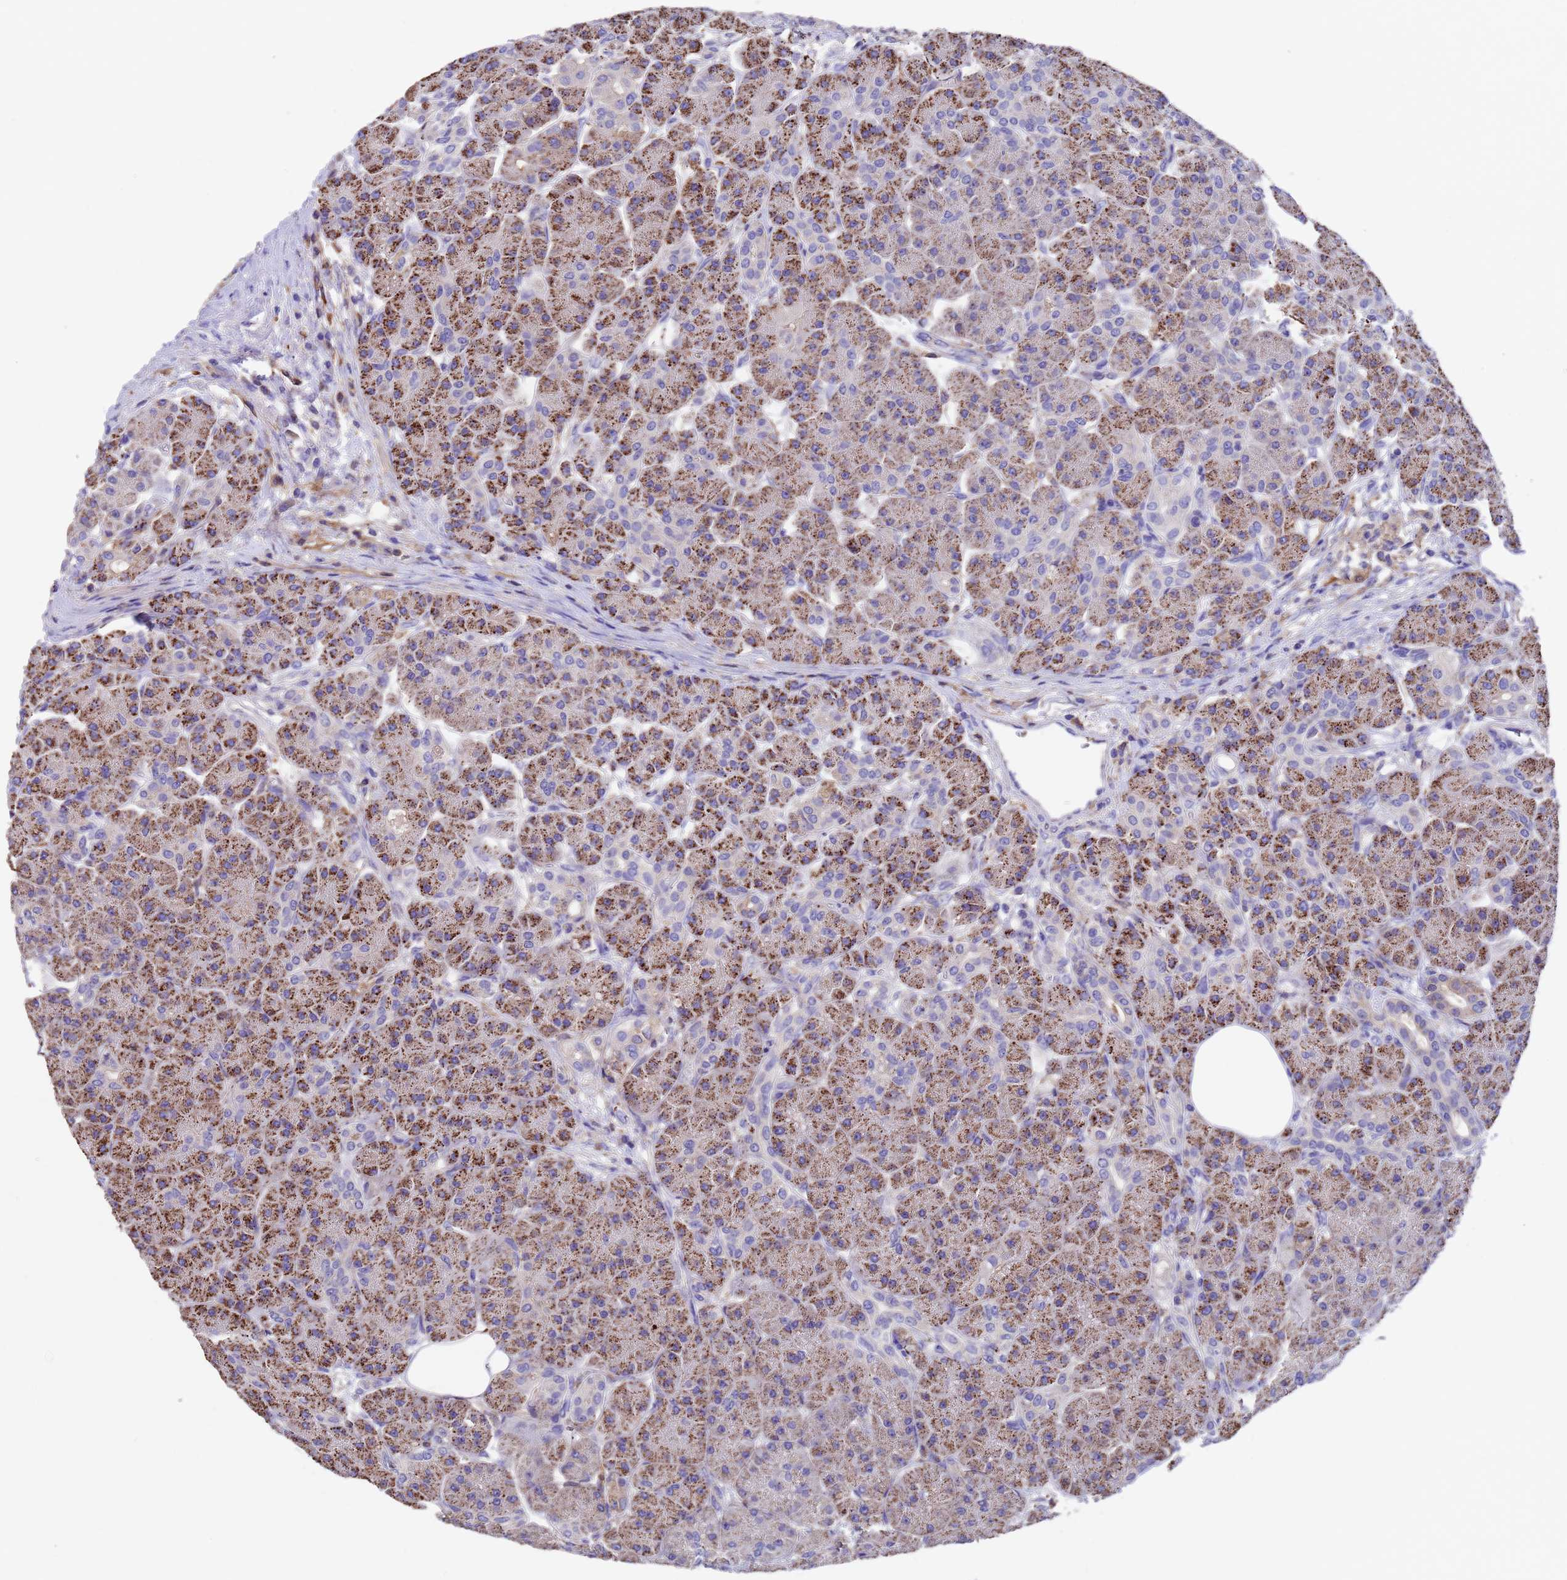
{"staining": {"intensity": "strong", "quantity": "25%-75%", "location": "cytoplasmic/membranous"}, "tissue": "pancreas", "cell_type": "Exocrine glandular cells", "image_type": "normal", "snomed": [{"axis": "morphology", "description": "Normal tissue, NOS"}, {"axis": "topography", "description": "Pancreas"}], "caption": "Protein staining by immunohistochemistry (IHC) shows strong cytoplasmic/membranous staining in about 25%-75% of exocrine glandular cells in normal pancreas. (DAB (3,3'-diaminobenzidine) IHC with brightfield microscopy, high magnification).", "gene": "ELP6", "patient": {"sex": "male", "age": 63}}